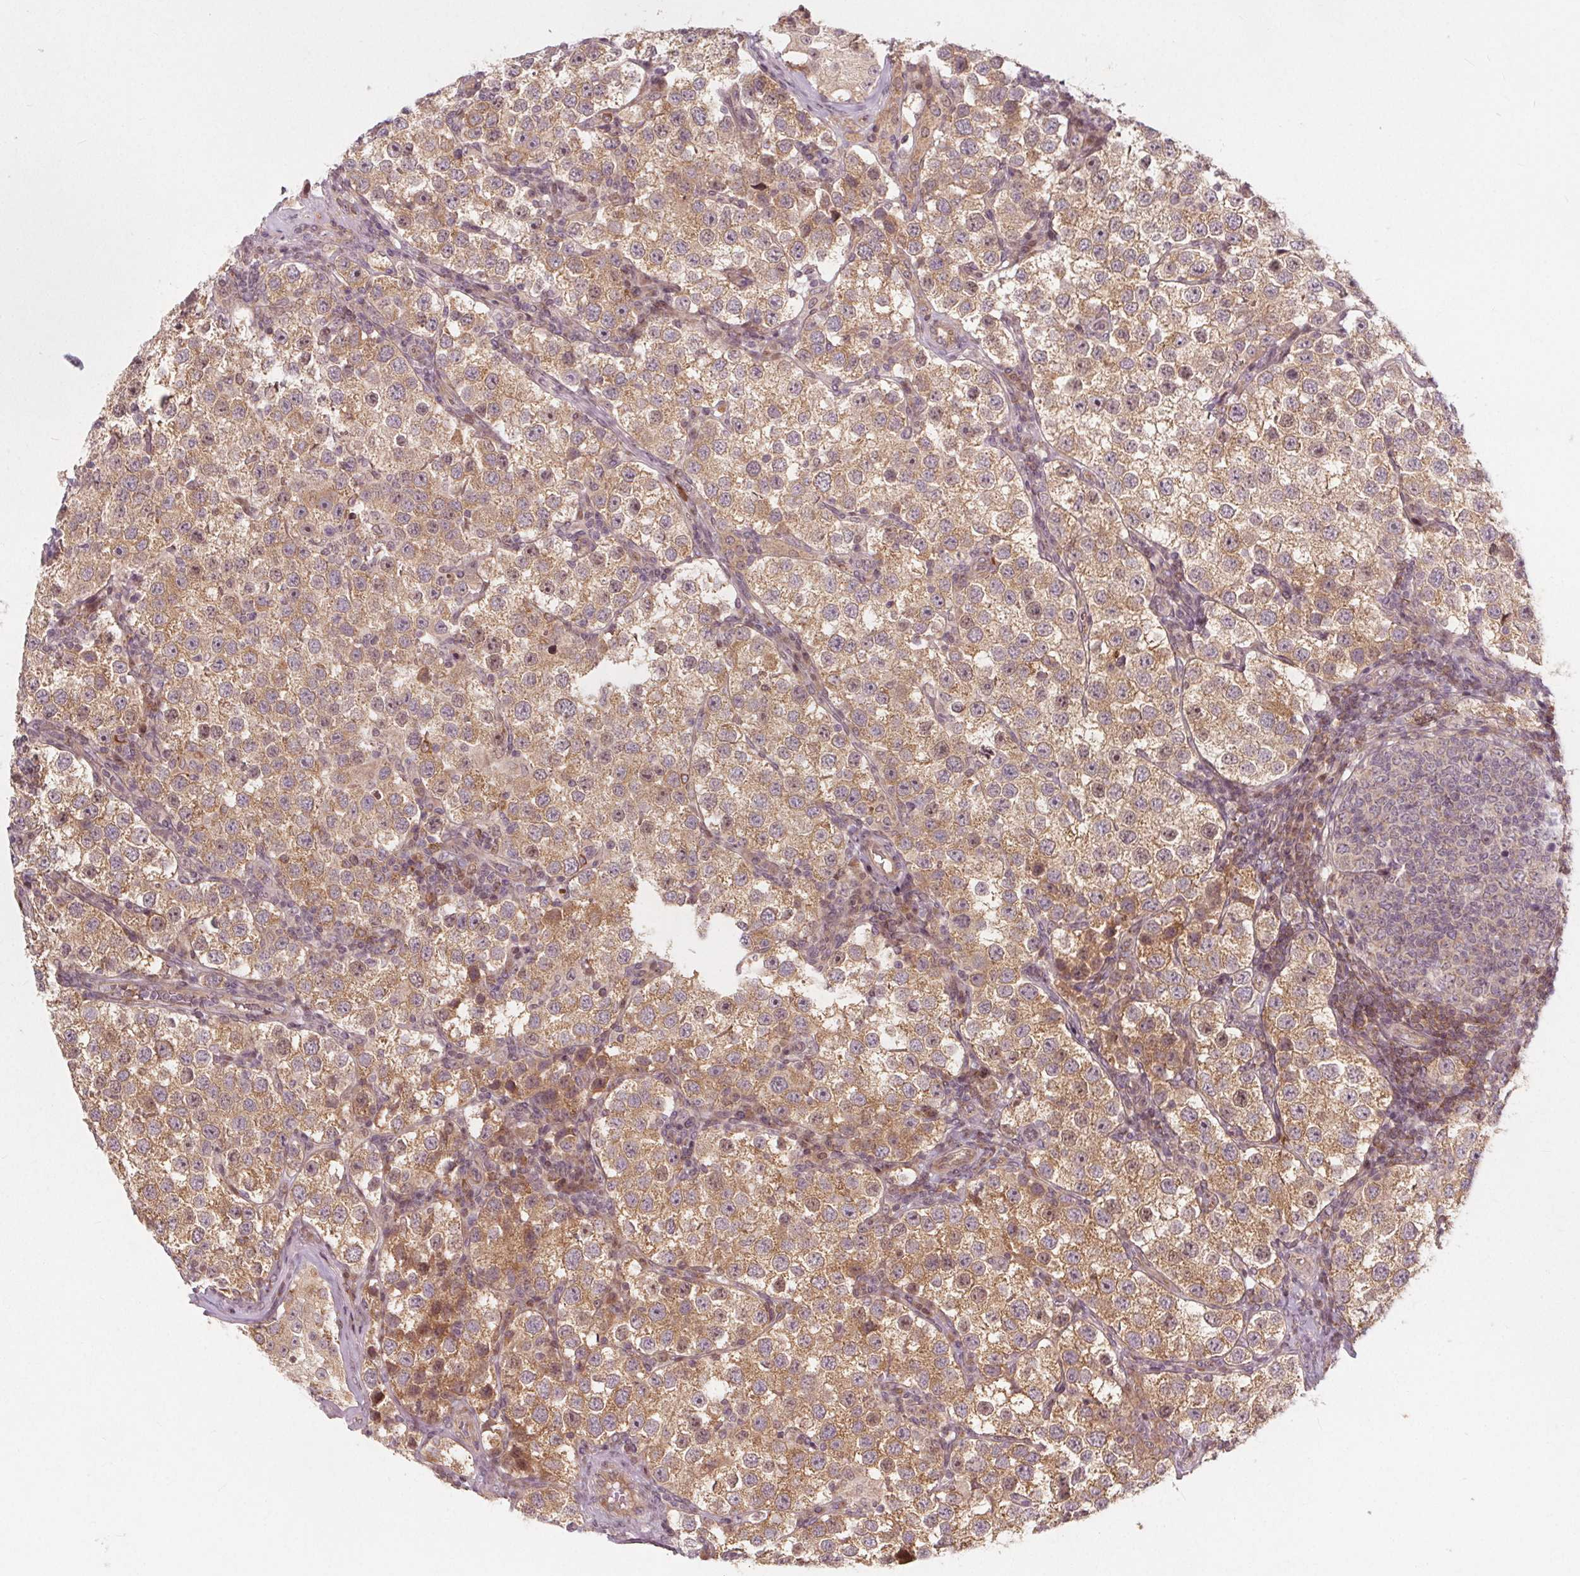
{"staining": {"intensity": "moderate", "quantity": ">75%", "location": "cytoplasmic/membranous"}, "tissue": "testis cancer", "cell_type": "Tumor cells", "image_type": "cancer", "snomed": [{"axis": "morphology", "description": "Seminoma, NOS"}, {"axis": "topography", "description": "Testis"}], "caption": "Seminoma (testis) stained with DAB immunohistochemistry reveals medium levels of moderate cytoplasmic/membranous expression in approximately >75% of tumor cells.", "gene": "AKT1S1", "patient": {"sex": "male", "age": 37}}